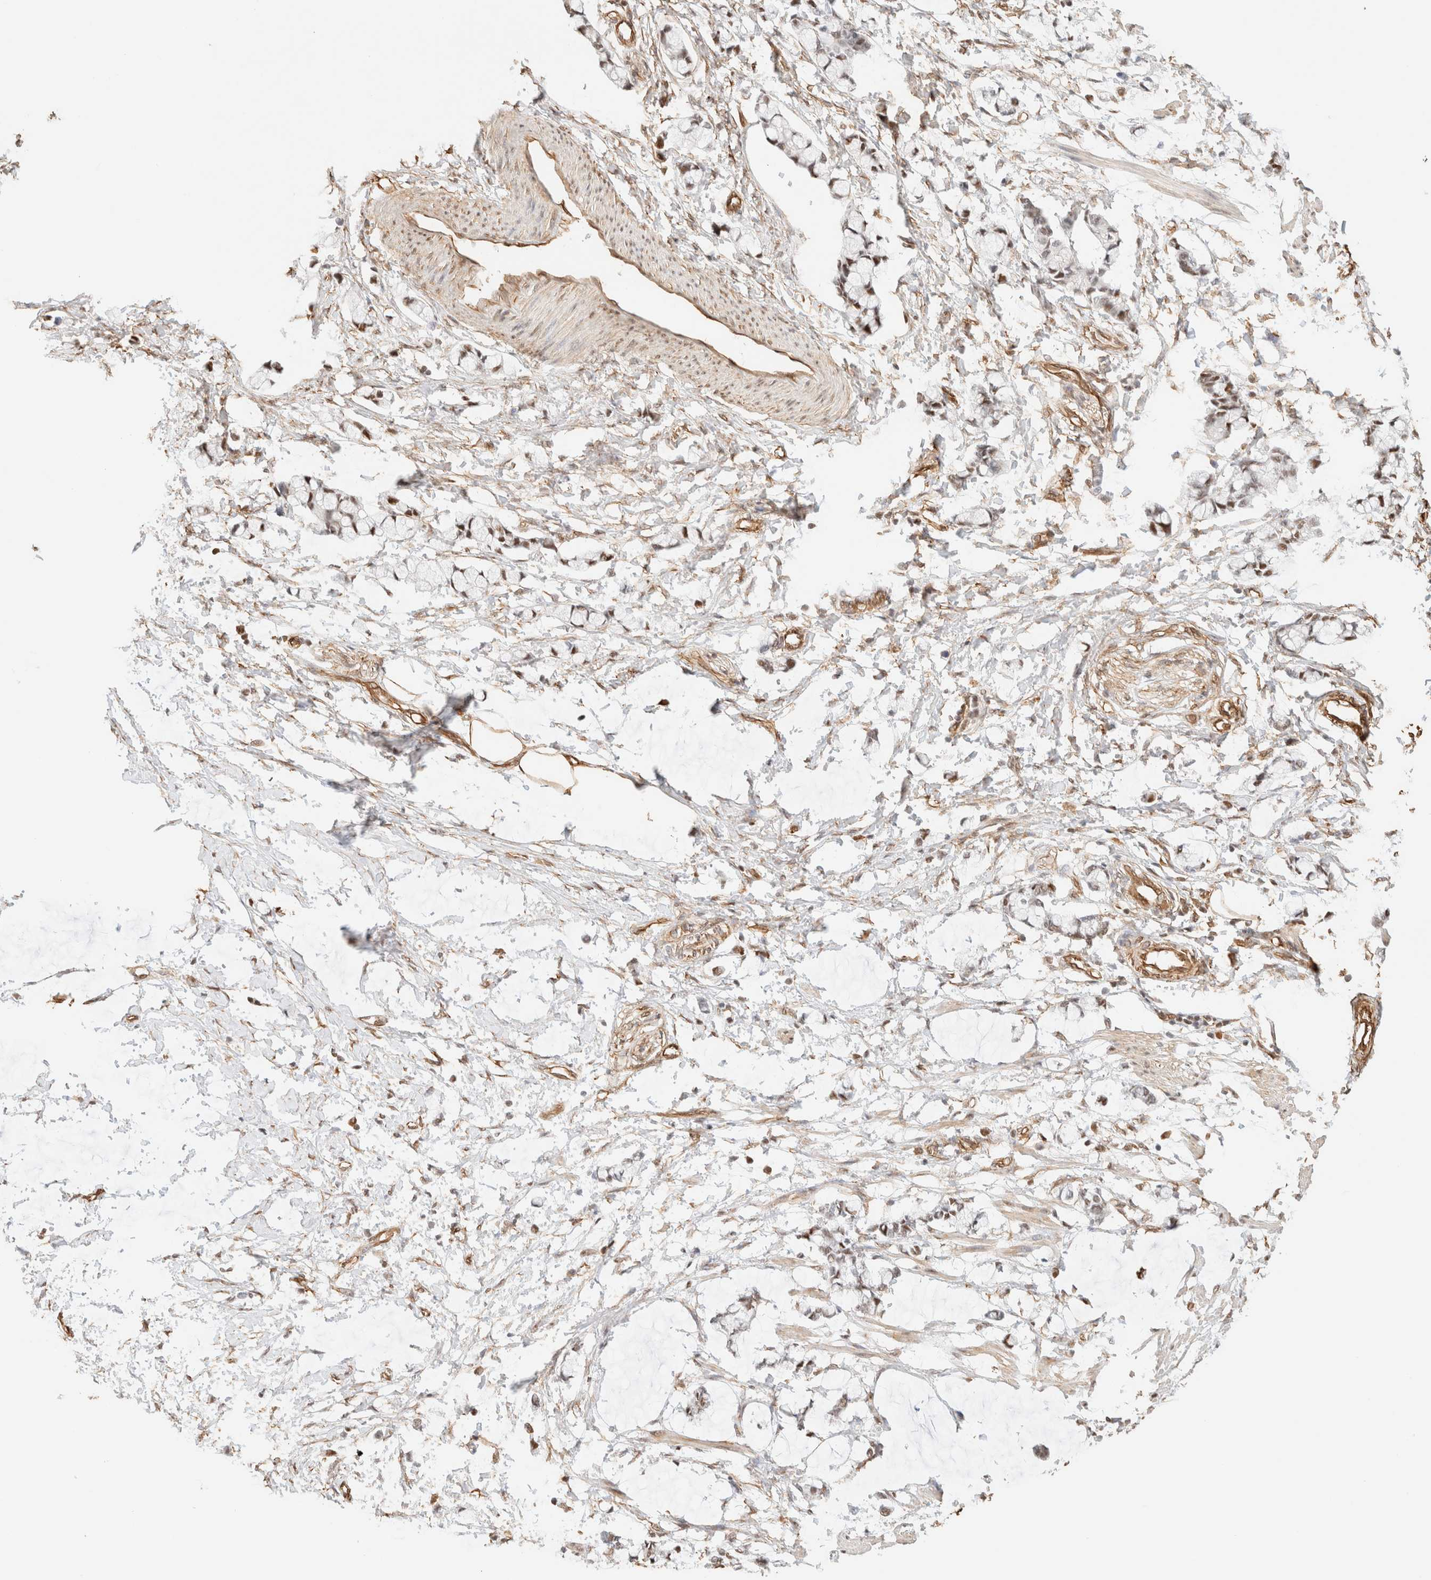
{"staining": {"intensity": "weak", "quantity": ">75%", "location": "cytoplasmic/membranous,nuclear"}, "tissue": "smooth muscle", "cell_type": "Smooth muscle cells", "image_type": "normal", "snomed": [{"axis": "morphology", "description": "Normal tissue, NOS"}, {"axis": "morphology", "description": "Adenocarcinoma, NOS"}, {"axis": "topography", "description": "Smooth muscle"}, {"axis": "topography", "description": "Colon"}], "caption": "Immunohistochemical staining of benign smooth muscle displays low levels of weak cytoplasmic/membranous,nuclear expression in about >75% of smooth muscle cells. The staining was performed using DAB (3,3'-diaminobenzidine), with brown indicating positive protein expression. Nuclei are stained blue with hematoxylin.", "gene": "ARID5A", "patient": {"sex": "male", "age": 14}}